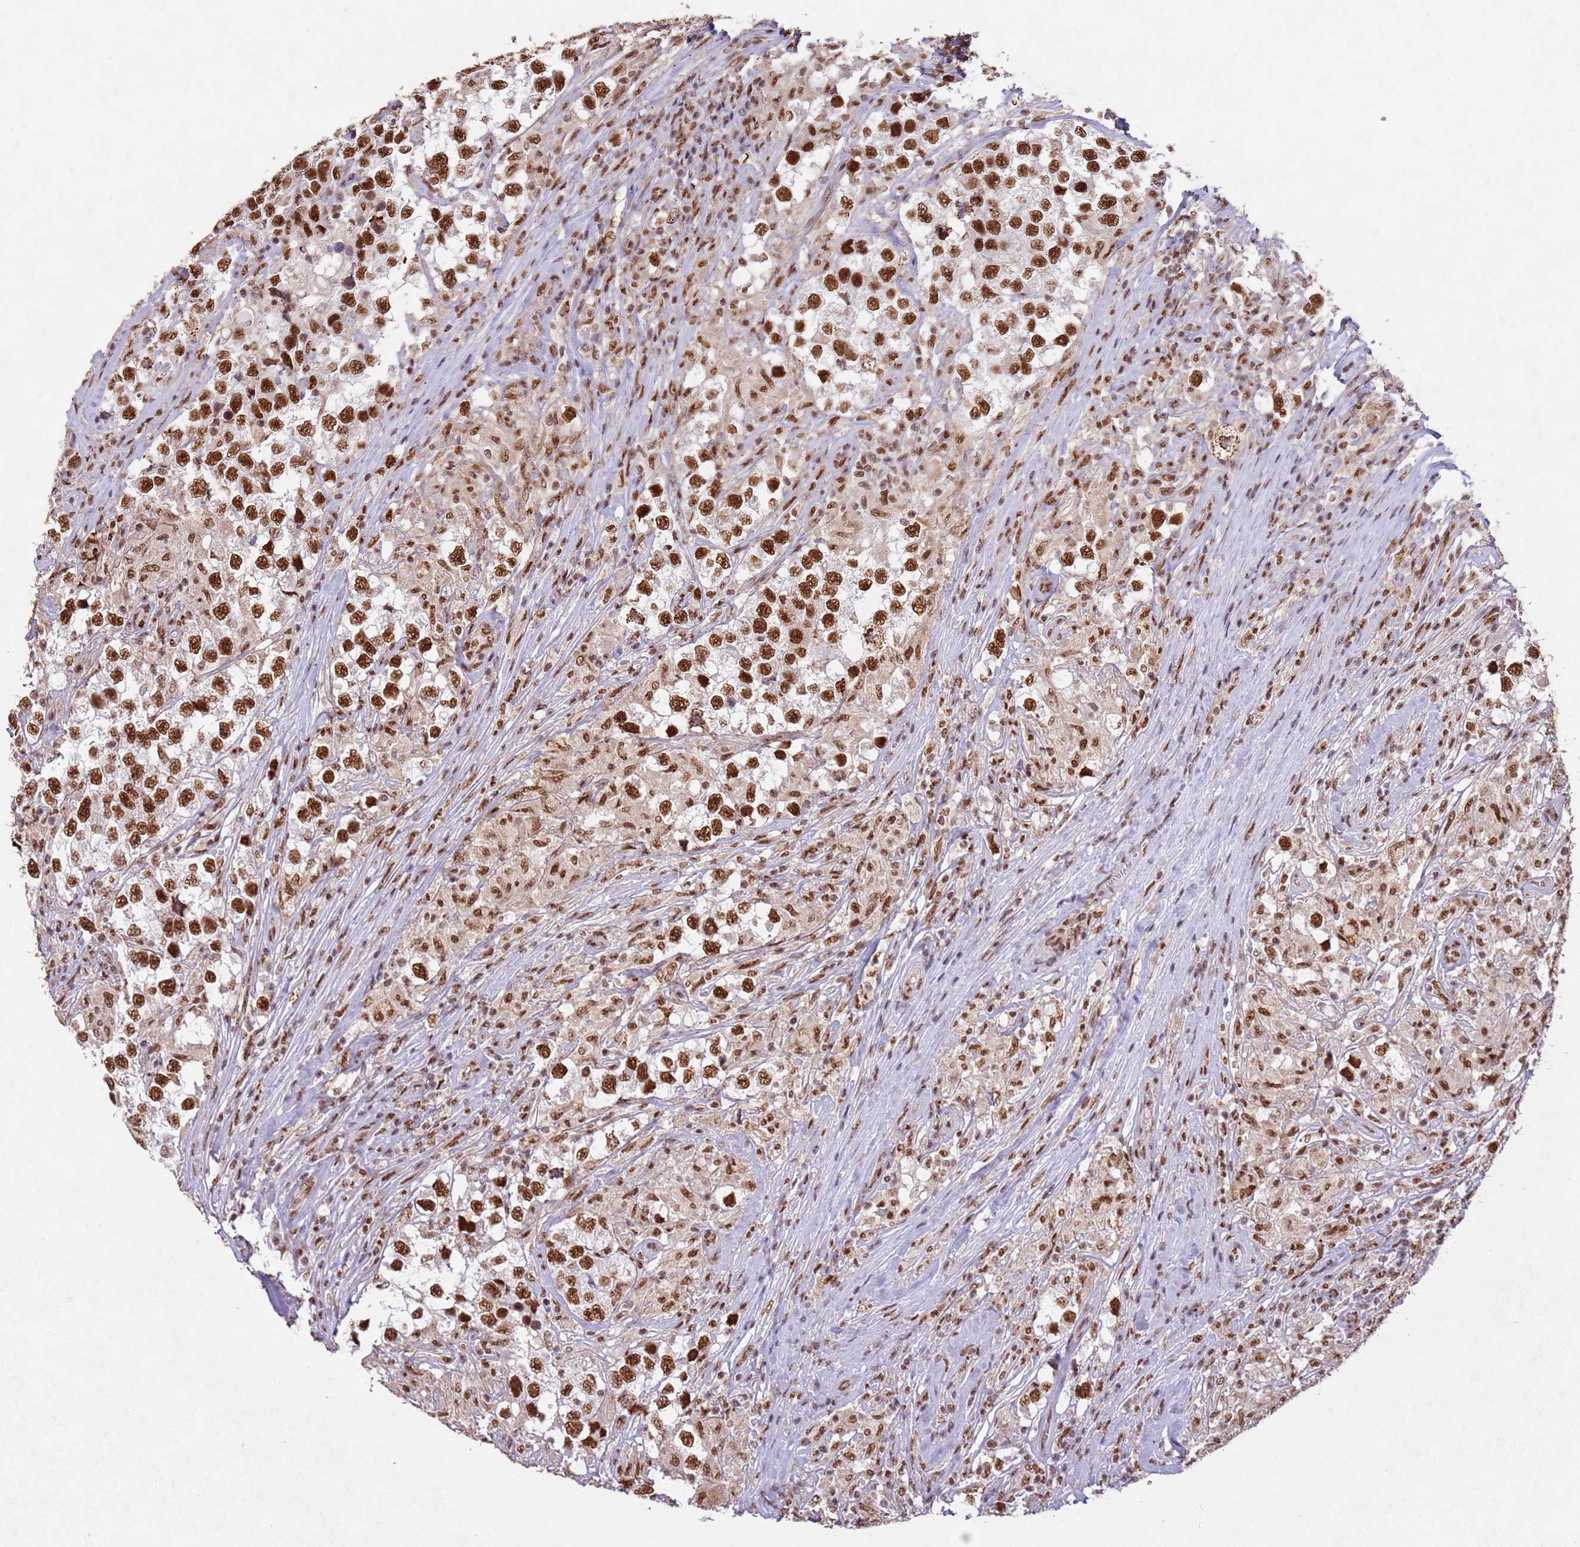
{"staining": {"intensity": "strong", "quantity": ">75%", "location": "nuclear"}, "tissue": "testis cancer", "cell_type": "Tumor cells", "image_type": "cancer", "snomed": [{"axis": "morphology", "description": "Seminoma, NOS"}, {"axis": "topography", "description": "Testis"}], "caption": "A high-resolution photomicrograph shows IHC staining of testis cancer, which demonstrates strong nuclear expression in about >75% of tumor cells. The protein is shown in brown color, while the nuclei are stained blue.", "gene": "ESF1", "patient": {"sex": "male", "age": 46}}